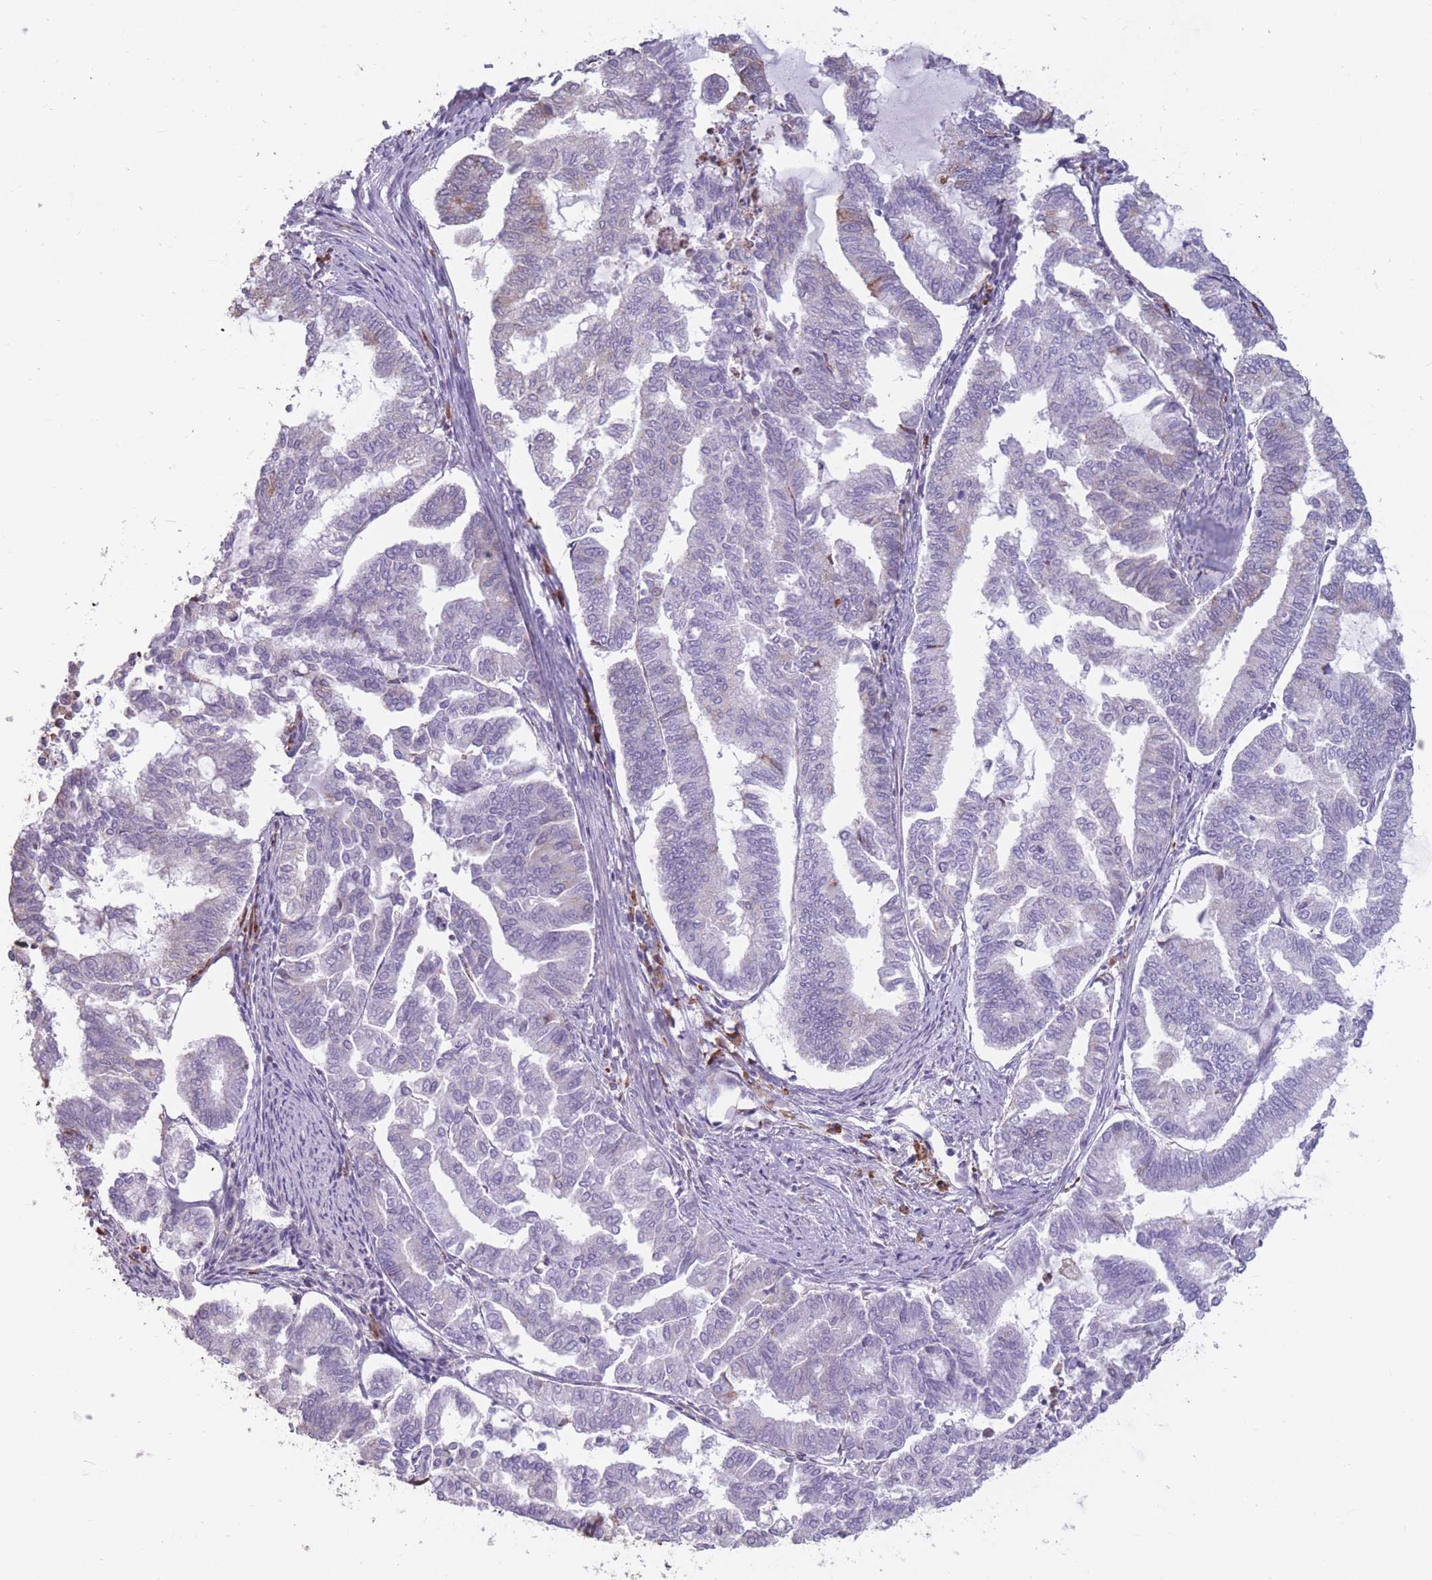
{"staining": {"intensity": "moderate", "quantity": "<25%", "location": "cytoplasmic/membranous"}, "tissue": "endometrial cancer", "cell_type": "Tumor cells", "image_type": "cancer", "snomed": [{"axis": "morphology", "description": "Adenocarcinoma, NOS"}, {"axis": "topography", "description": "Endometrium"}], "caption": "Endometrial adenocarcinoma stained with IHC exhibits moderate cytoplasmic/membranous expression in about <25% of tumor cells.", "gene": "TRAPPC5", "patient": {"sex": "female", "age": 79}}